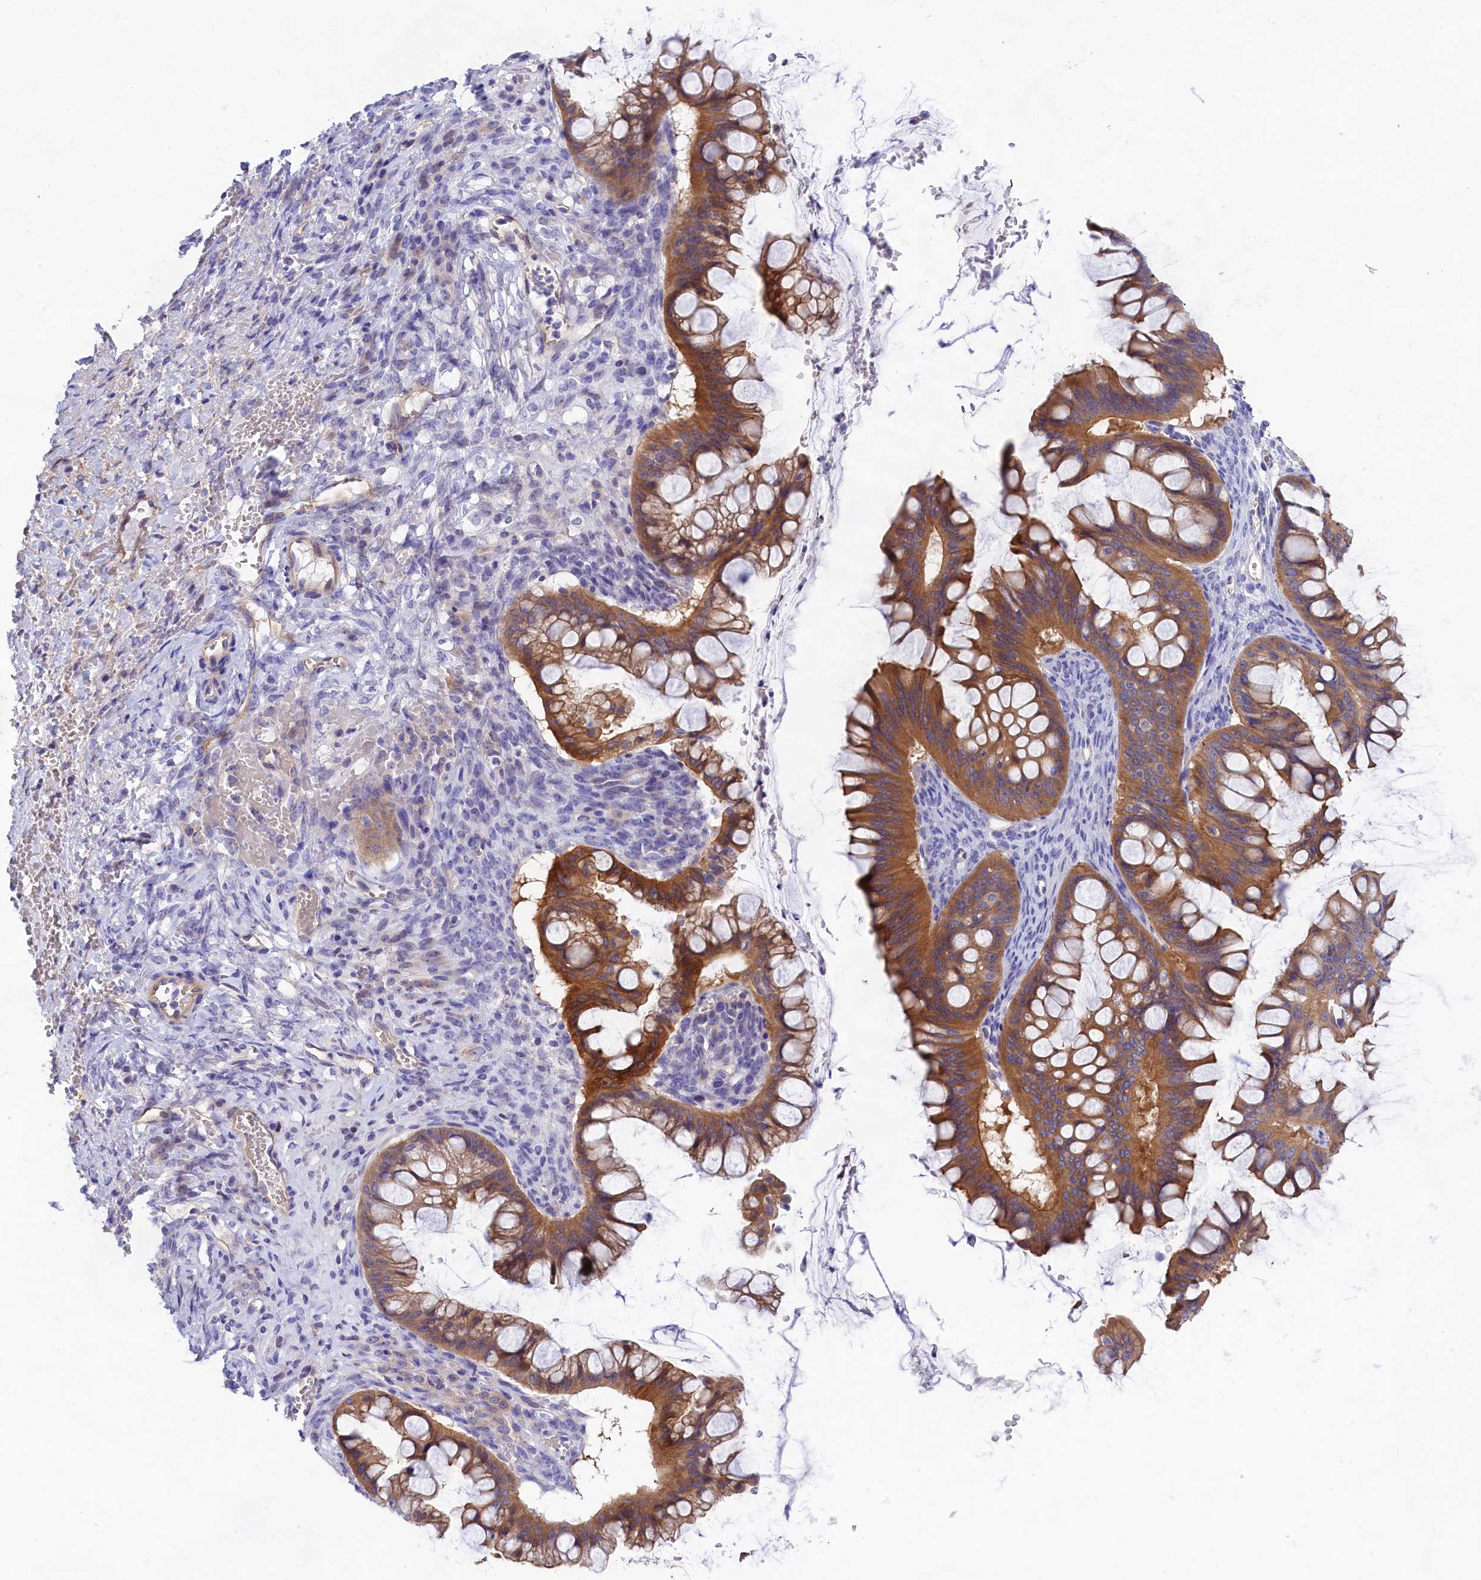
{"staining": {"intensity": "moderate", "quantity": ">75%", "location": "cytoplasmic/membranous"}, "tissue": "ovarian cancer", "cell_type": "Tumor cells", "image_type": "cancer", "snomed": [{"axis": "morphology", "description": "Cystadenocarcinoma, mucinous, NOS"}, {"axis": "topography", "description": "Ovary"}], "caption": "Protein expression by IHC shows moderate cytoplasmic/membranous staining in approximately >75% of tumor cells in ovarian cancer.", "gene": "PPP1R13L", "patient": {"sex": "female", "age": 73}}